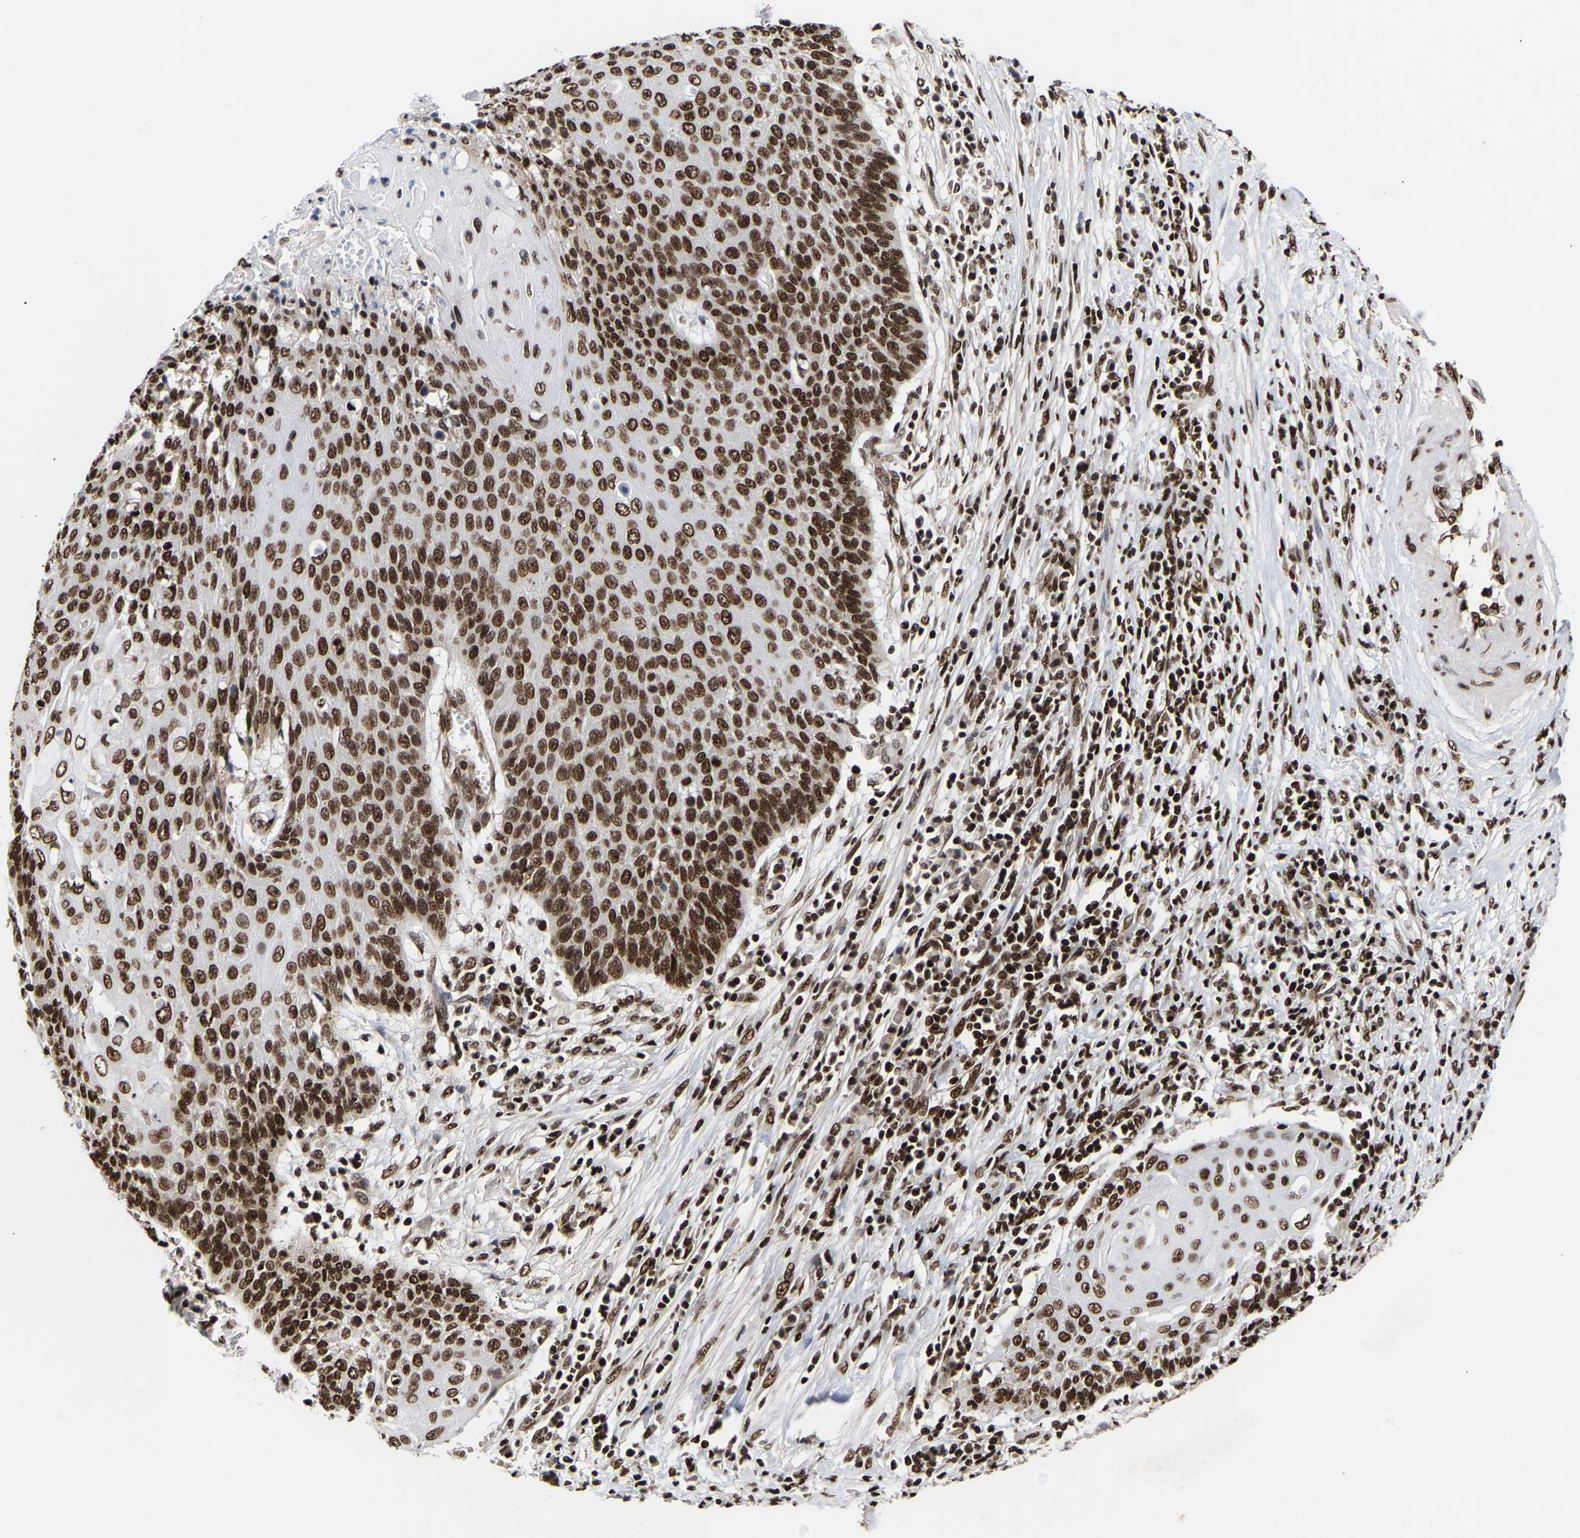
{"staining": {"intensity": "strong", "quantity": ">75%", "location": "nuclear"}, "tissue": "cervical cancer", "cell_type": "Tumor cells", "image_type": "cancer", "snomed": [{"axis": "morphology", "description": "Squamous cell carcinoma, NOS"}, {"axis": "topography", "description": "Cervix"}], "caption": "The immunohistochemical stain shows strong nuclear staining in tumor cells of cervical squamous cell carcinoma tissue.", "gene": "PSIP1", "patient": {"sex": "female", "age": 39}}